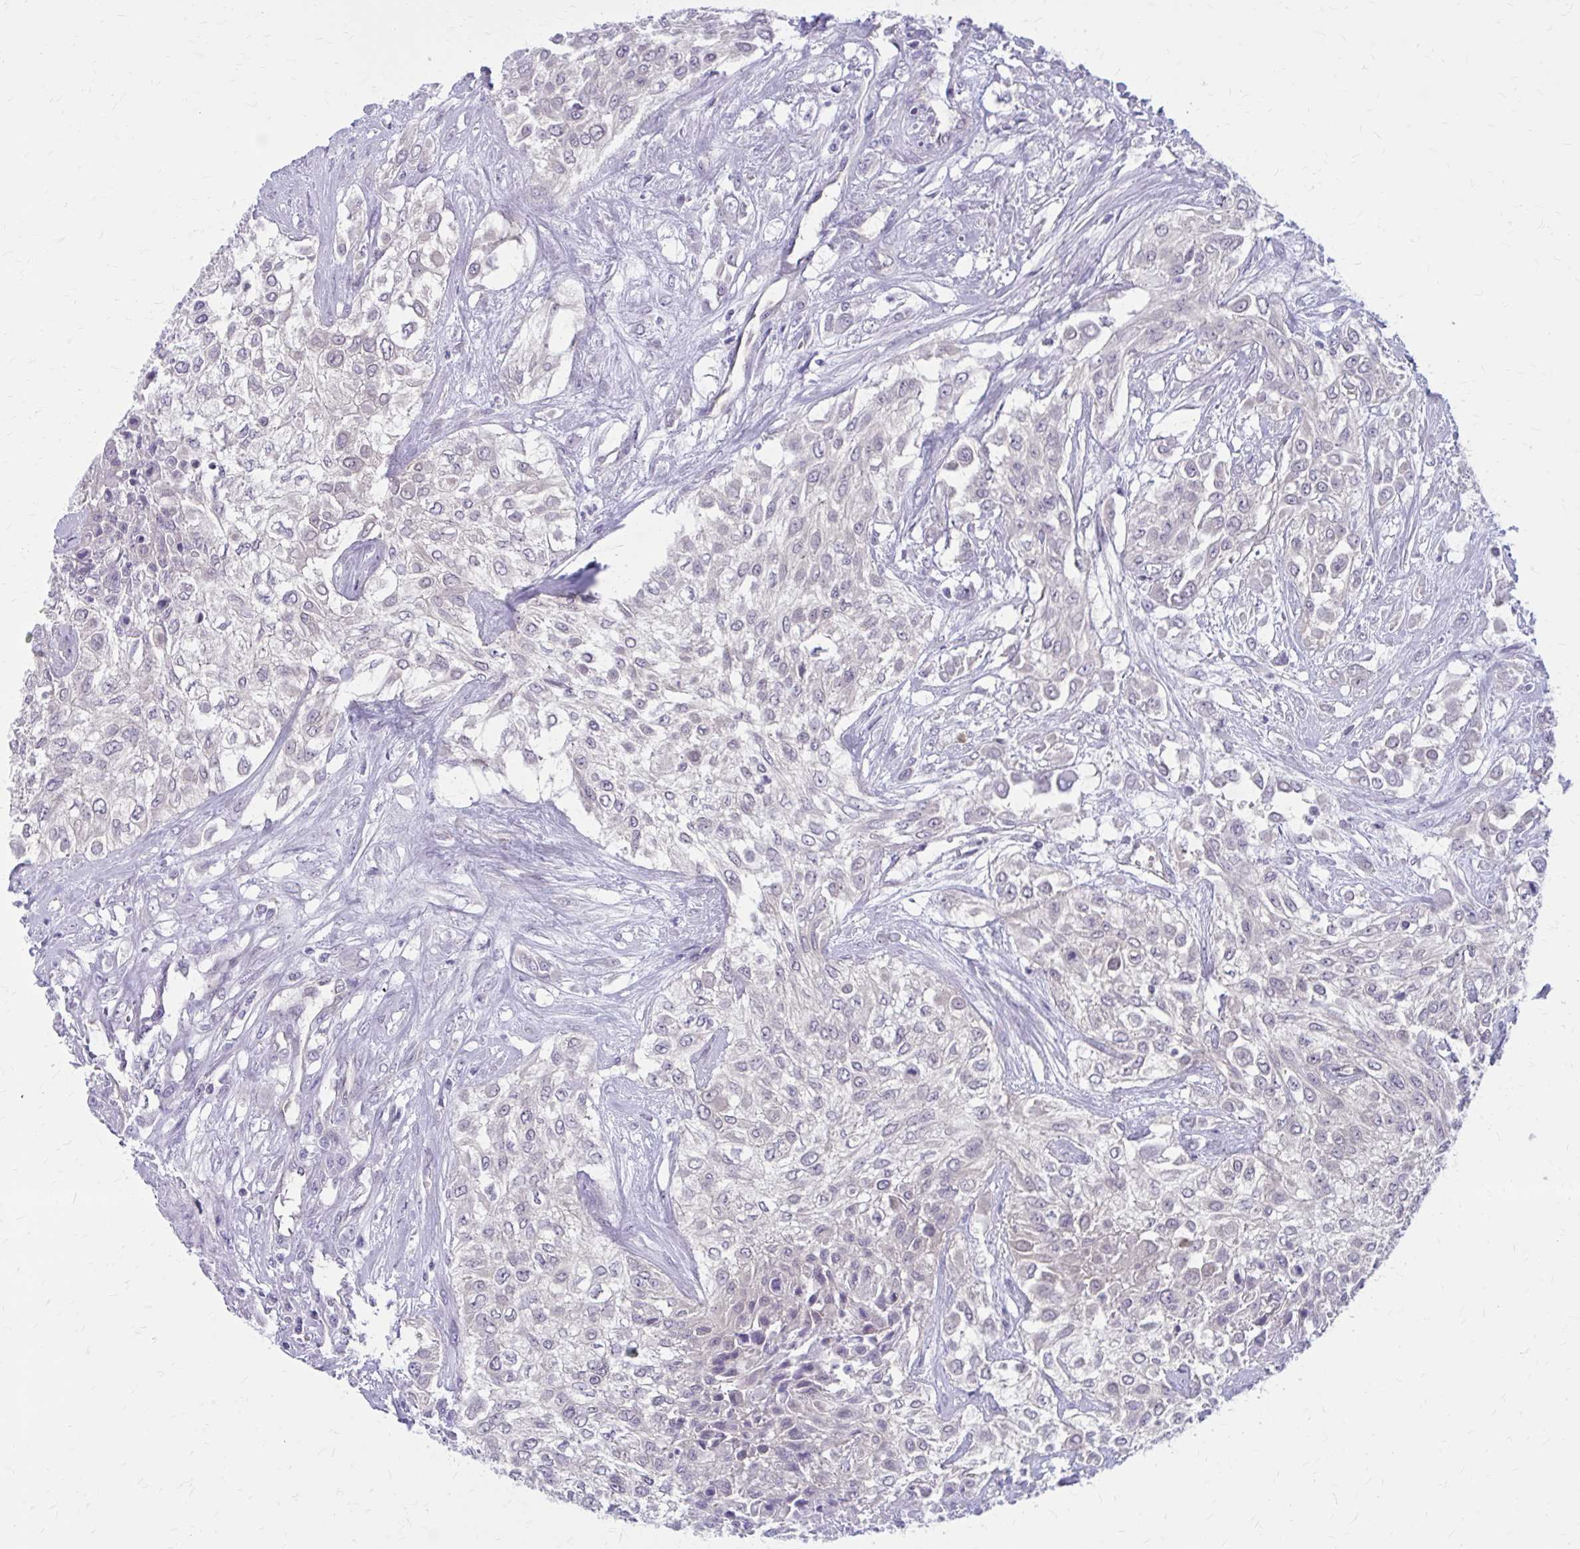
{"staining": {"intensity": "negative", "quantity": "none", "location": "none"}, "tissue": "urothelial cancer", "cell_type": "Tumor cells", "image_type": "cancer", "snomed": [{"axis": "morphology", "description": "Urothelial carcinoma, High grade"}, {"axis": "topography", "description": "Urinary bladder"}], "caption": "The IHC photomicrograph has no significant staining in tumor cells of high-grade urothelial carcinoma tissue.", "gene": "CLIC2", "patient": {"sex": "male", "age": 67}}